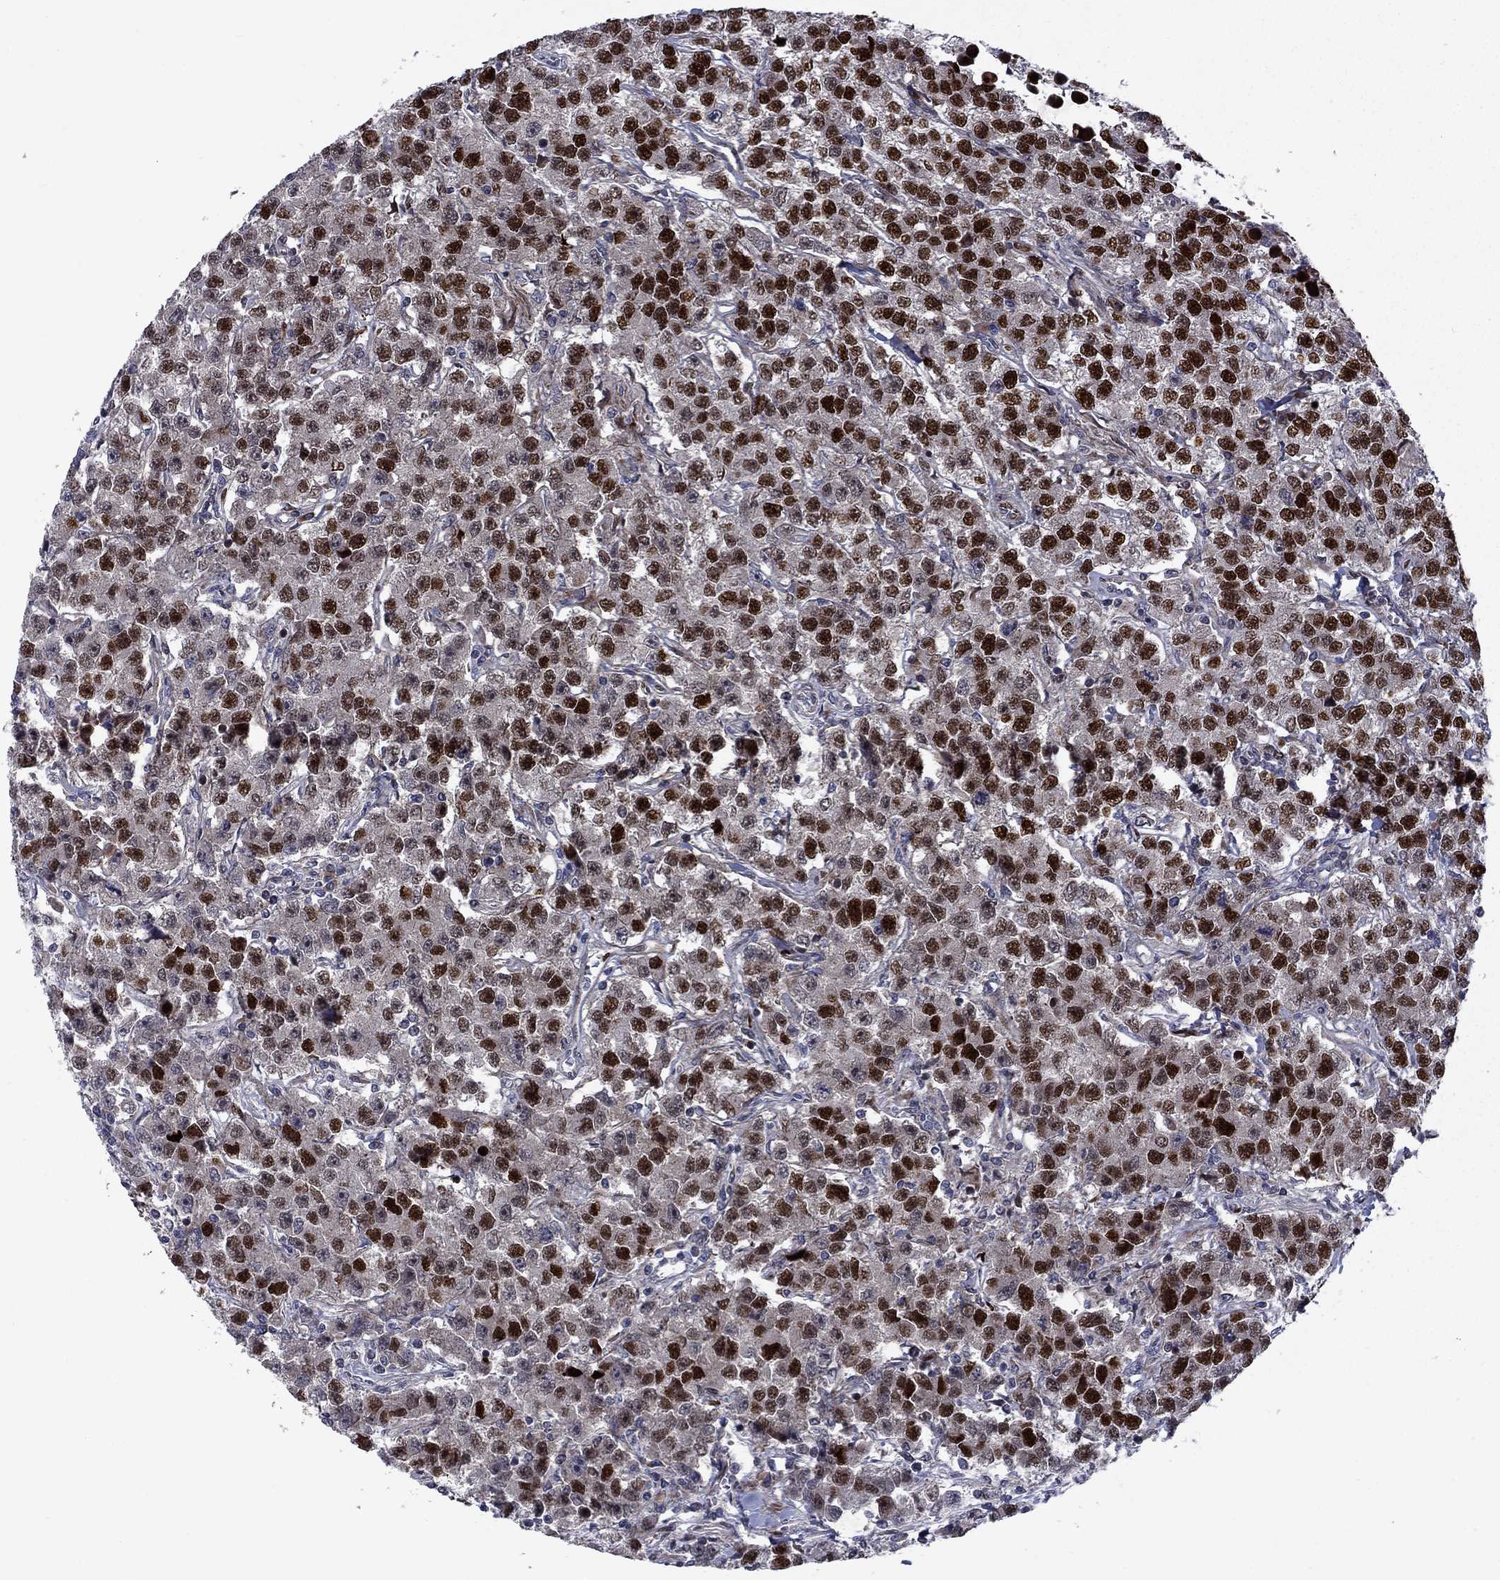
{"staining": {"intensity": "strong", "quantity": "25%-75%", "location": "nuclear"}, "tissue": "testis cancer", "cell_type": "Tumor cells", "image_type": "cancer", "snomed": [{"axis": "morphology", "description": "Seminoma, NOS"}, {"axis": "topography", "description": "Testis"}], "caption": "The image displays a brown stain indicating the presence of a protein in the nuclear of tumor cells in testis seminoma.", "gene": "MIOS", "patient": {"sex": "male", "age": 59}}